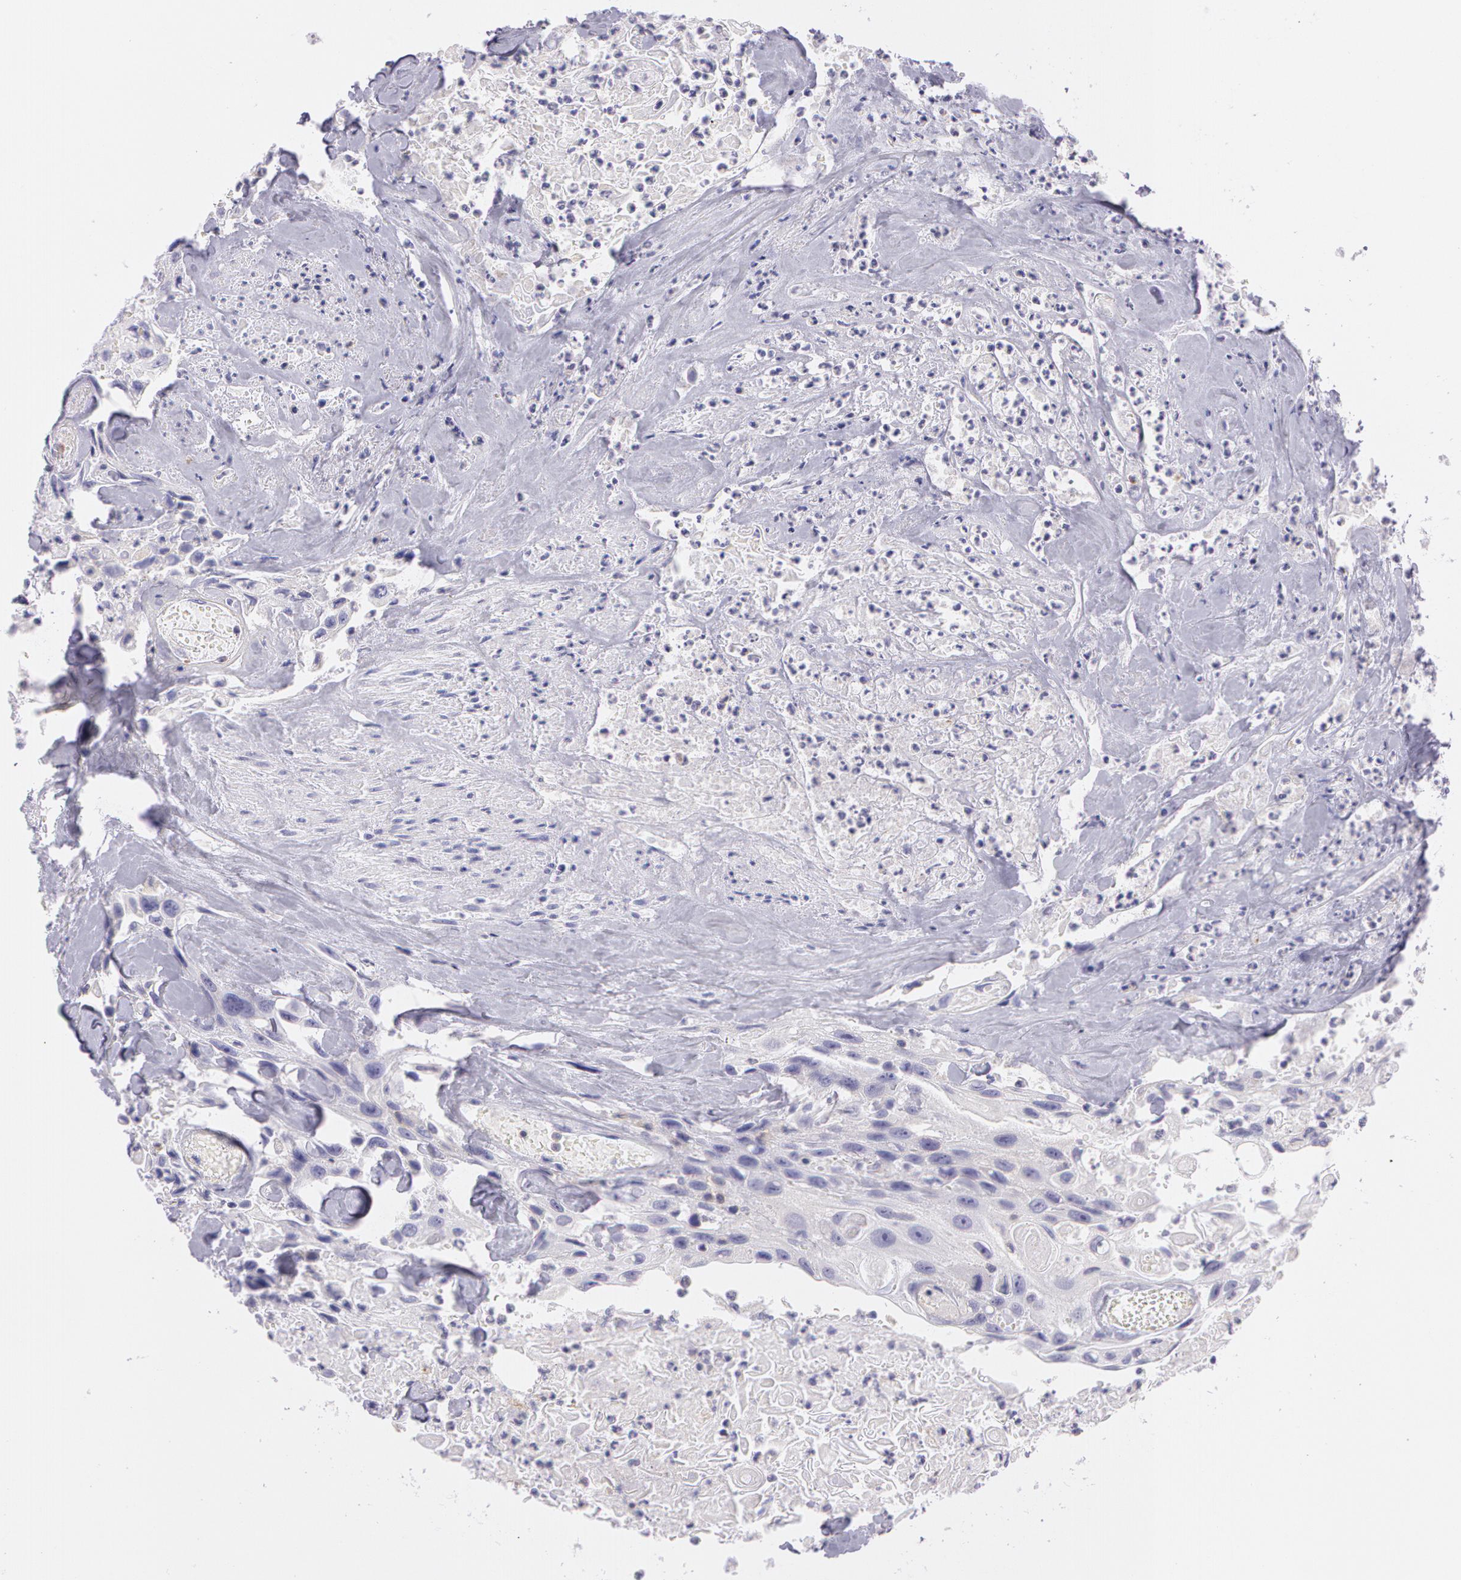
{"staining": {"intensity": "negative", "quantity": "none", "location": "none"}, "tissue": "urothelial cancer", "cell_type": "Tumor cells", "image_type": "cancer", "snomed": [{"axis": "morphology", "description": "Urothelial carcinoma, High grade"}, {"axis": "topography", "description": "Urinary bladder"}], "caption": "Immunohistochemistry (IHC) micrograph of neoplastic tissue: human urothelial cancer stained with DAB (3,3'-diaminobenzidine) demonstrates no significant protein positivity in tumor cells. Brightfield microscopy of IHC stained with DAB (3,3'-diaminobenzidine) (brown) and hematoxylin (blue), captured at high magnification.", "gene": "LY75", "patient": {"sex": "female", "age": 84}}